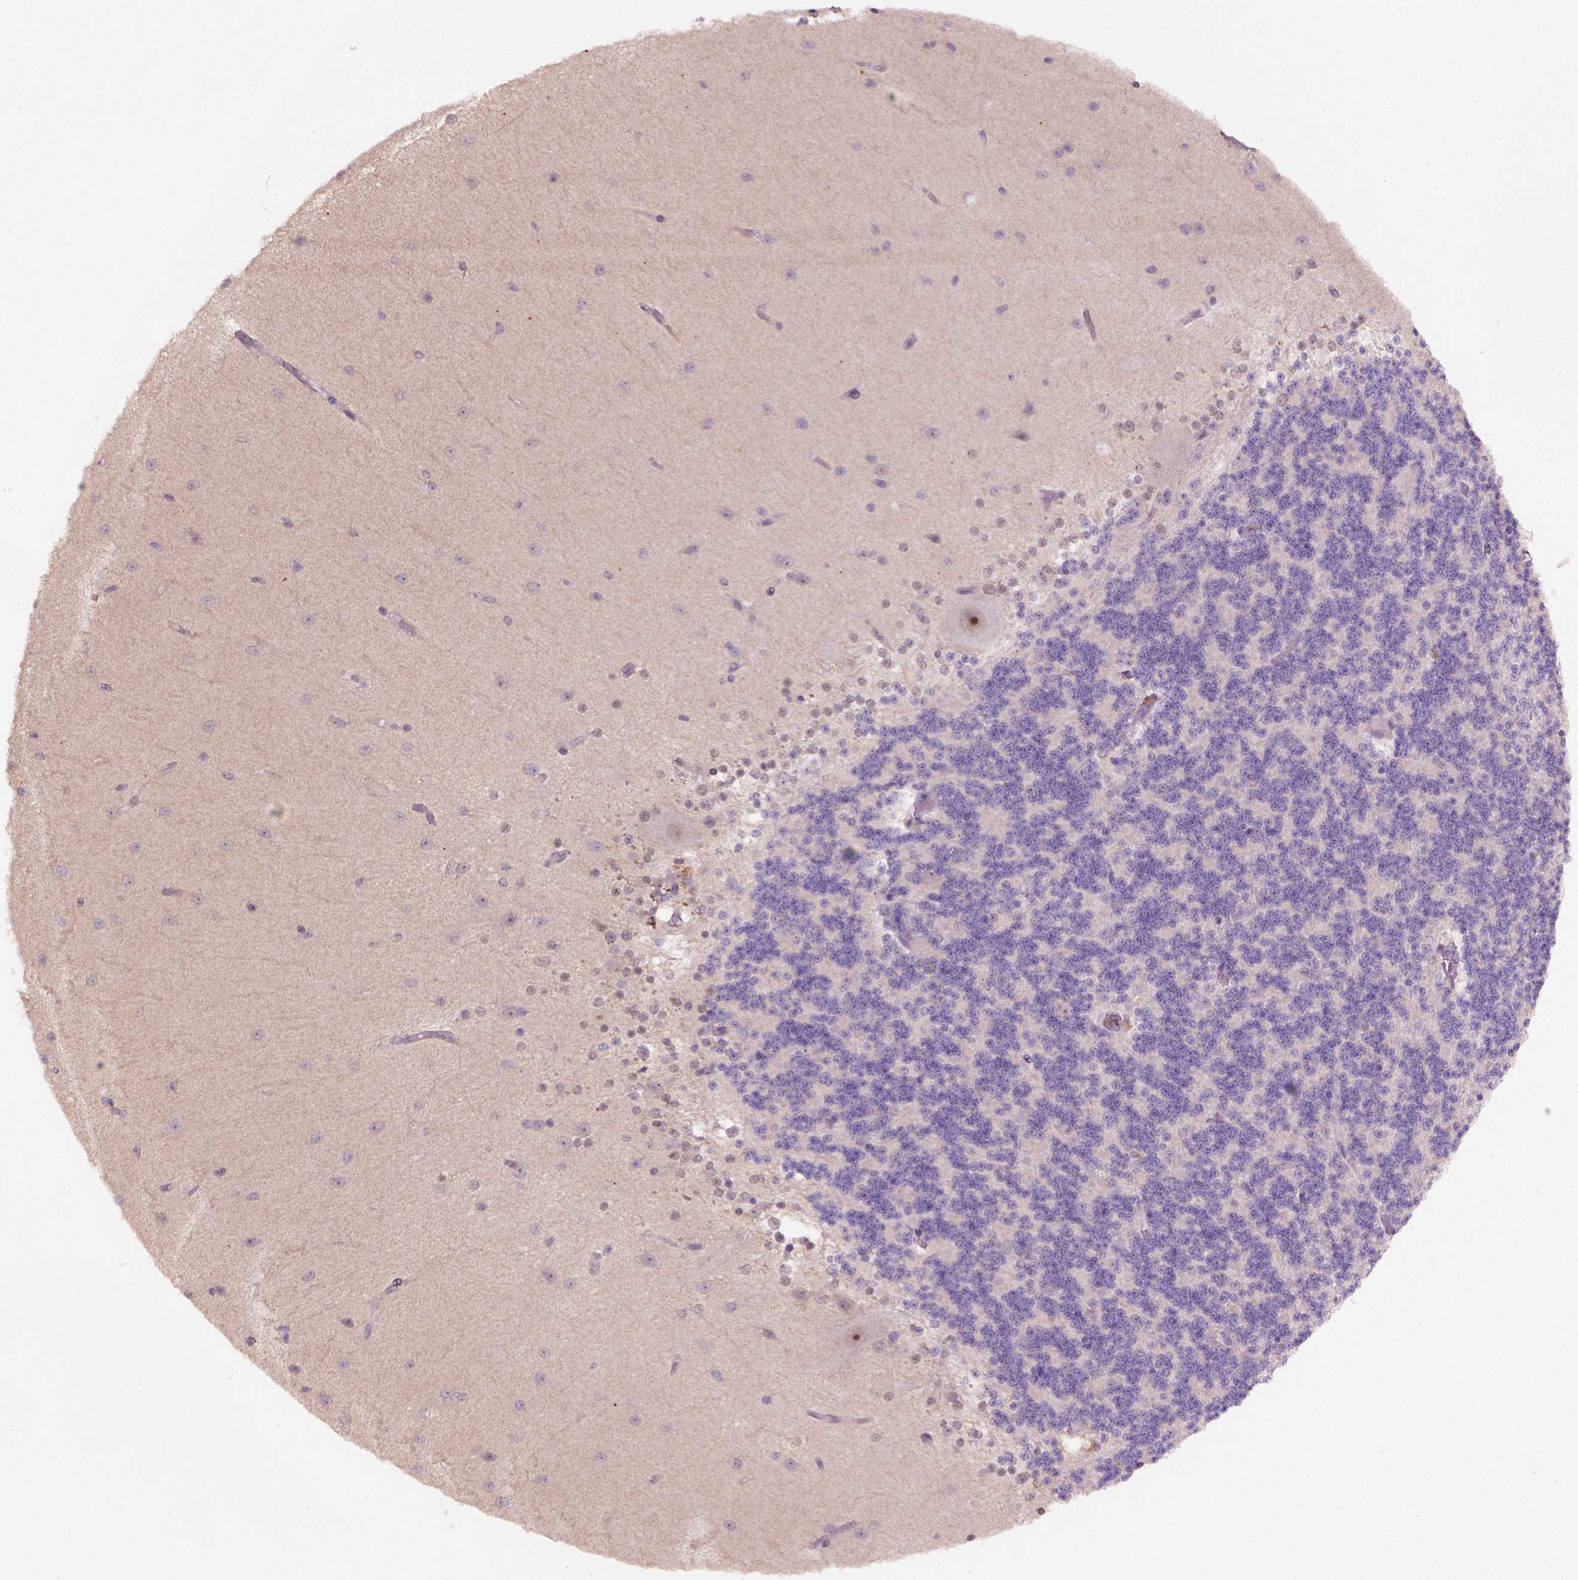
{"staining": {"intensity": "negative", "quantity": "none", "location": "none"}, "tissue": "cerebellum", "cell_type": "Cells in granular layer", "image_type": "normal", "snomed": [{"axis": "morphology", "description": "Normal tissue, NOS"}, {"axis": "topography", "description": "Cerebellum"}], "caption": "High magnification brightfield microscopy of benign cerebellum stained with DAB (3,3'-diaminobenzidine) (brown) and counterstained with hematoxylin (blue): cells in granular layer show no significant positivity.", "gene": "RAB43", "patient": {"sex": "female", "age": 54}}